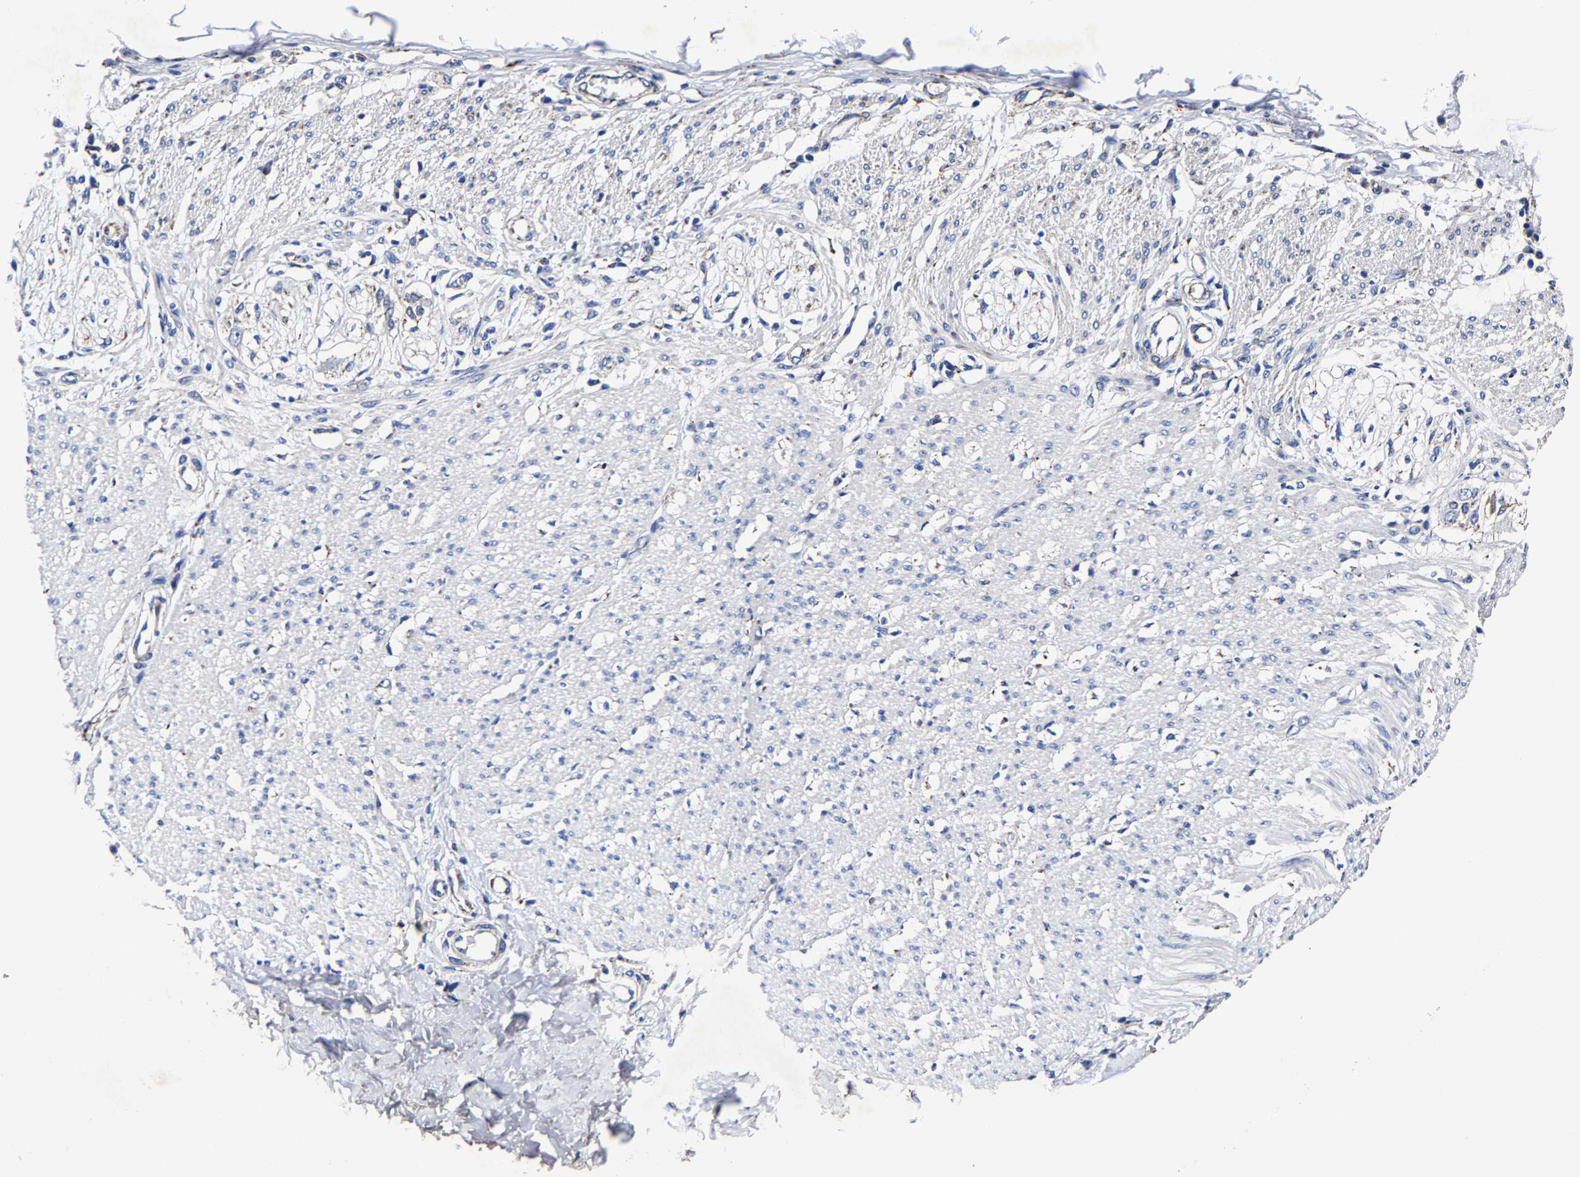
{"staining": {"intensity": "negative", "quantity": "none", "location": "none"}, "tissue": "smooth muscle", "cell_type": "Smooth muscle cells", "image_type": "normal", "snomed": [{"axis": "morphology", "description": "Normal tissue, NOS"}, {"axis": "morphology", "description": "Adenocarcinoma, NOS"}, {"axis": "topography", "description": "Colon"}, {"axis": "topography", "description": "Peripheral nerve tissue"}], "caption": "Image shows no significant protein expression in smooth muscle cells of normal smooth muscle. (DAB immunohistochemistry (IHC) with hematoxylin counter stain).", "gene": "AASS", "patient": {"sex": "male", "age": 14}}